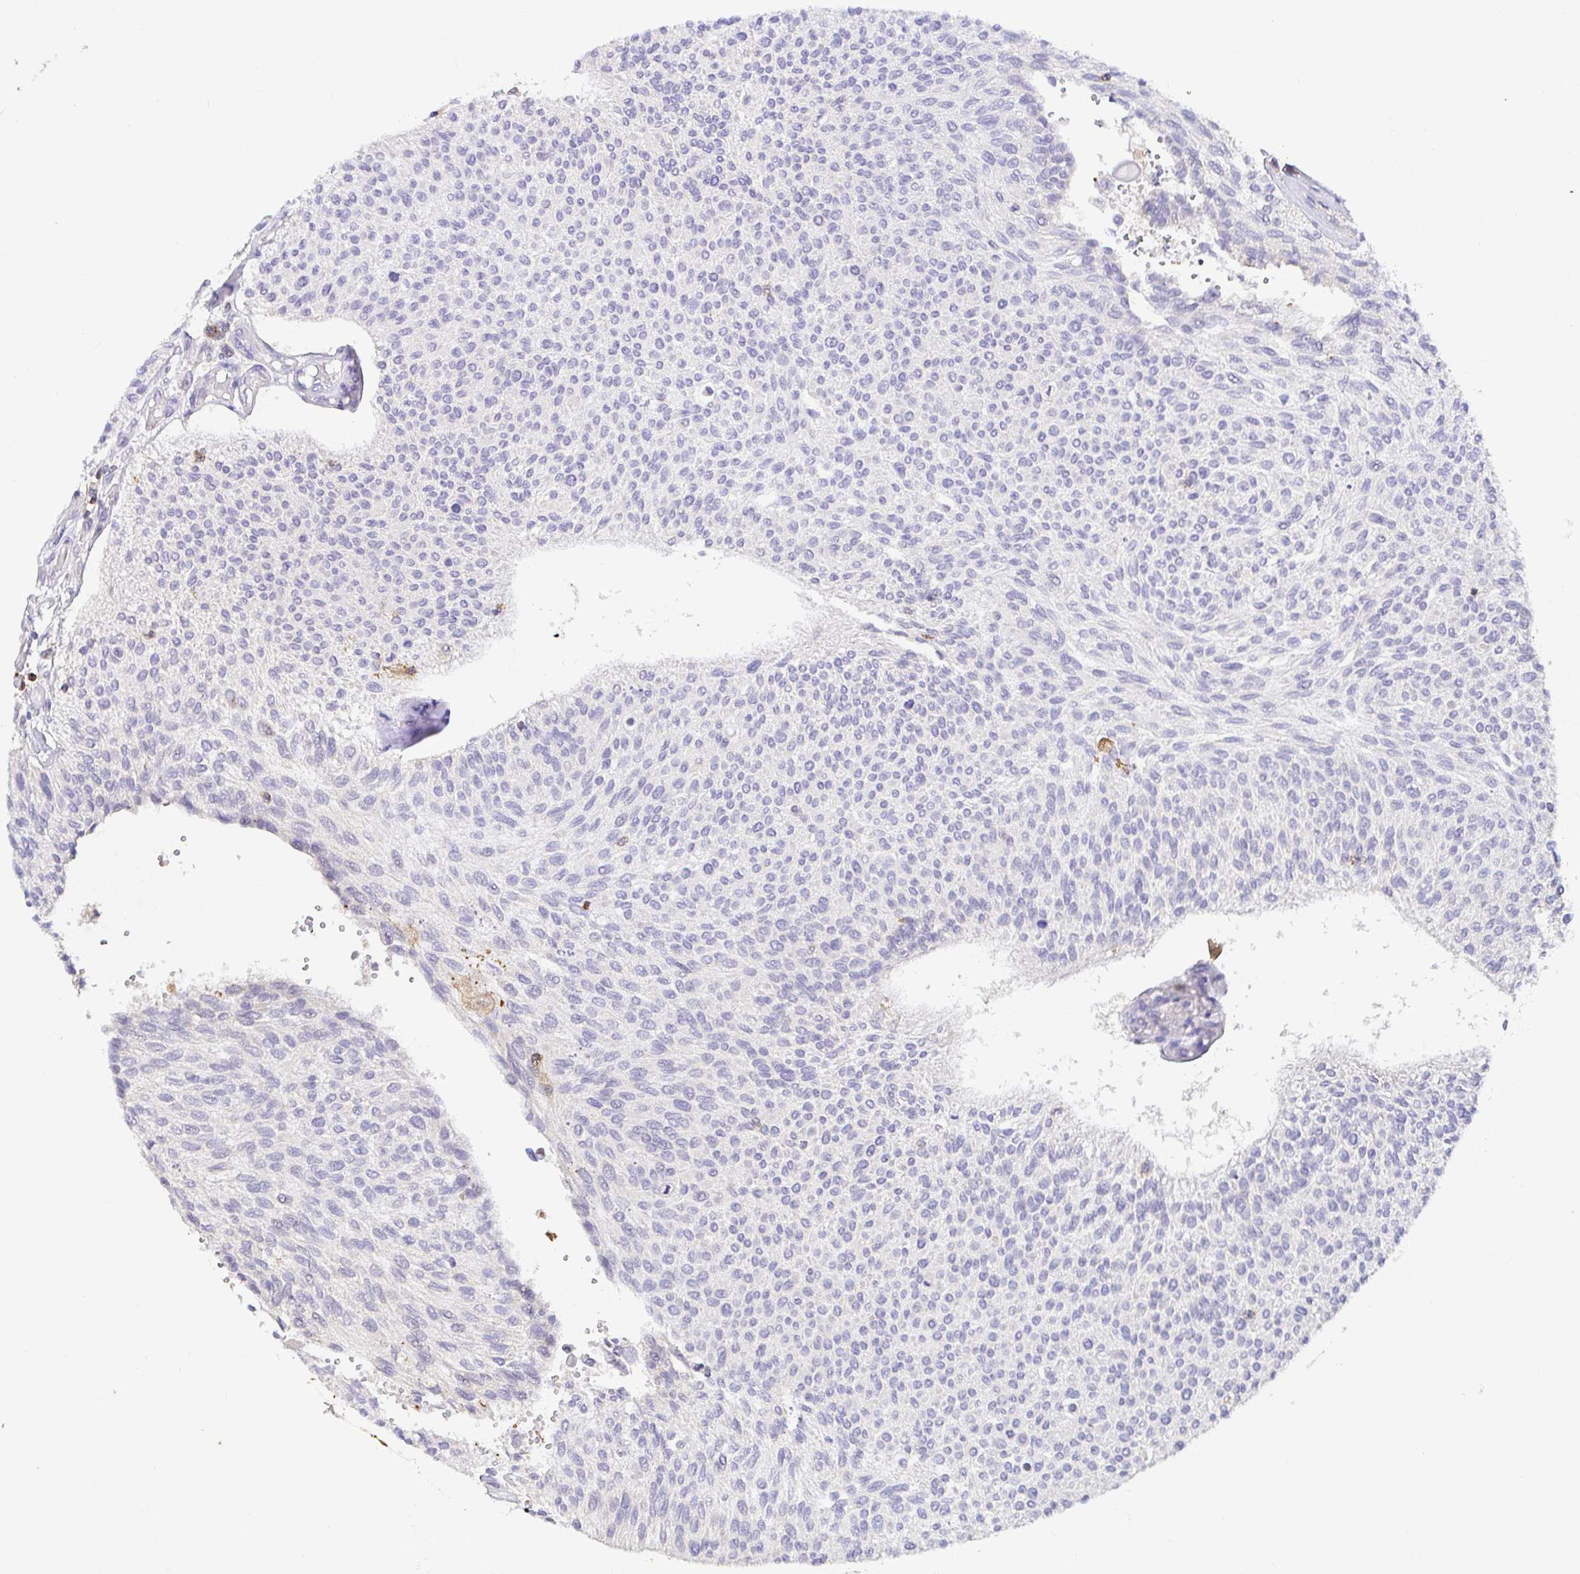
{"staining": {"intensity": "negative", "quantity": "none", "location": "none"}, "tissue": "urothelial cancer", "cell_type": "Tumor cells", "image_type": "cancer", "snomed": [{"axis": "morphology", "description": "Urothelial carcinoma, NOS"}, {"axis": "topography", "description": "Urinary bladder"}], "caption": "IHC micrograph of neoplastic tissue: human transitional cell carcinoma stained with DAB (3,3'-diaminobenzidine) reveals no significant protein positivity in tumor cells. (DAB (3,3'-diaminobenzidine) immunohistochemistry (IHC), high magnification).", "gene": "SKAP1", "patient": {"sex": "male", "age": 55}}